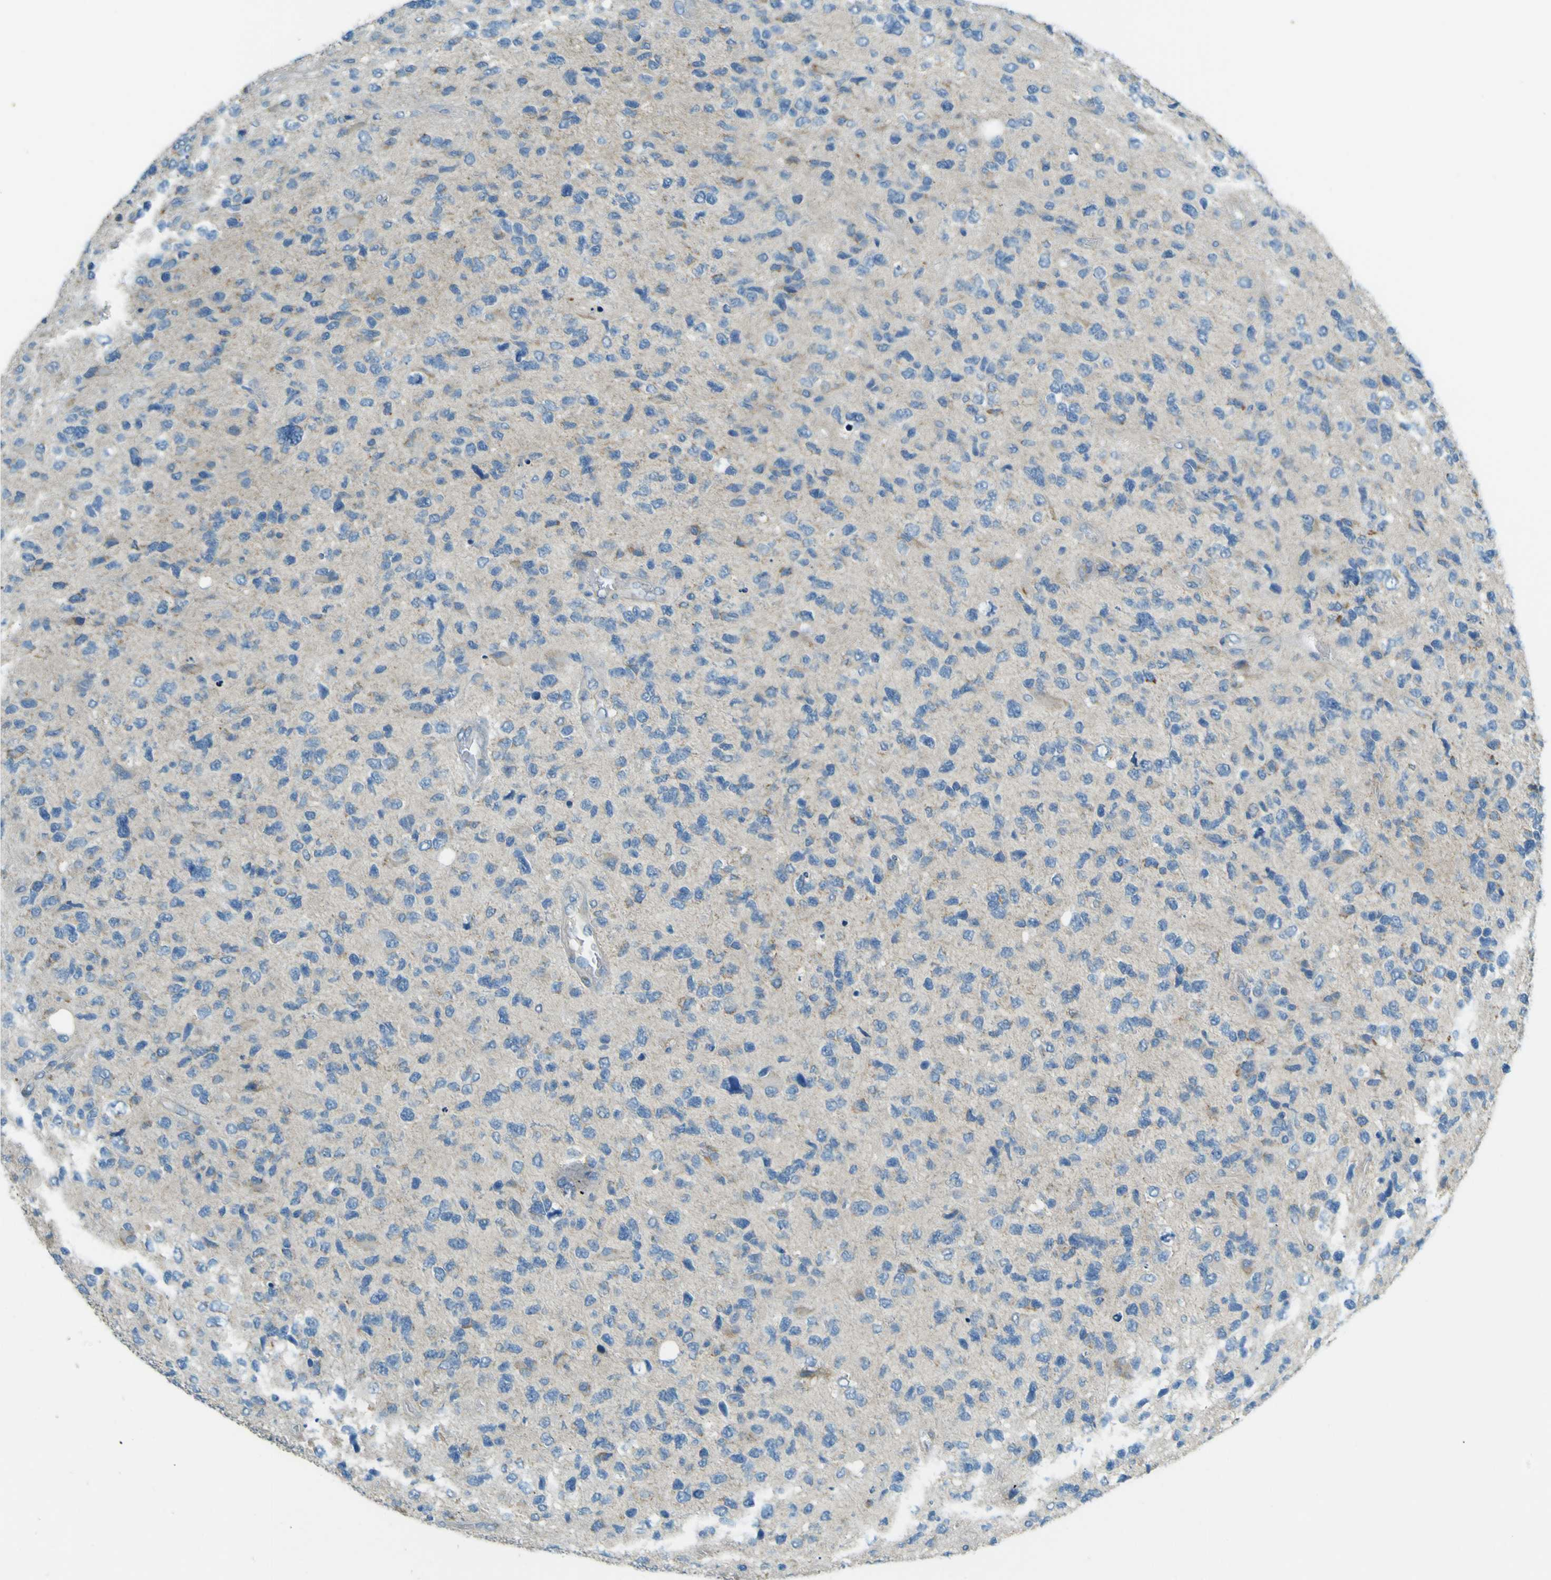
{"staining": {"intensity": "negative", "quantity": "none", "location": "none"}, "tissue": "glioma", "cell_type": "Tumor cells", "image_type": "cancer", "snomed": [{"axis": "morphology", "description": "Glioma, malignant, High grade"}, {"axis": "topography", "description": "Brain"}], "caption": "Micrograph shows no significant protein expression in tumor cells of high-grade glioma (malignant).", "gene": "FKTN", "patient": {"sex": "female", "age": 58}}